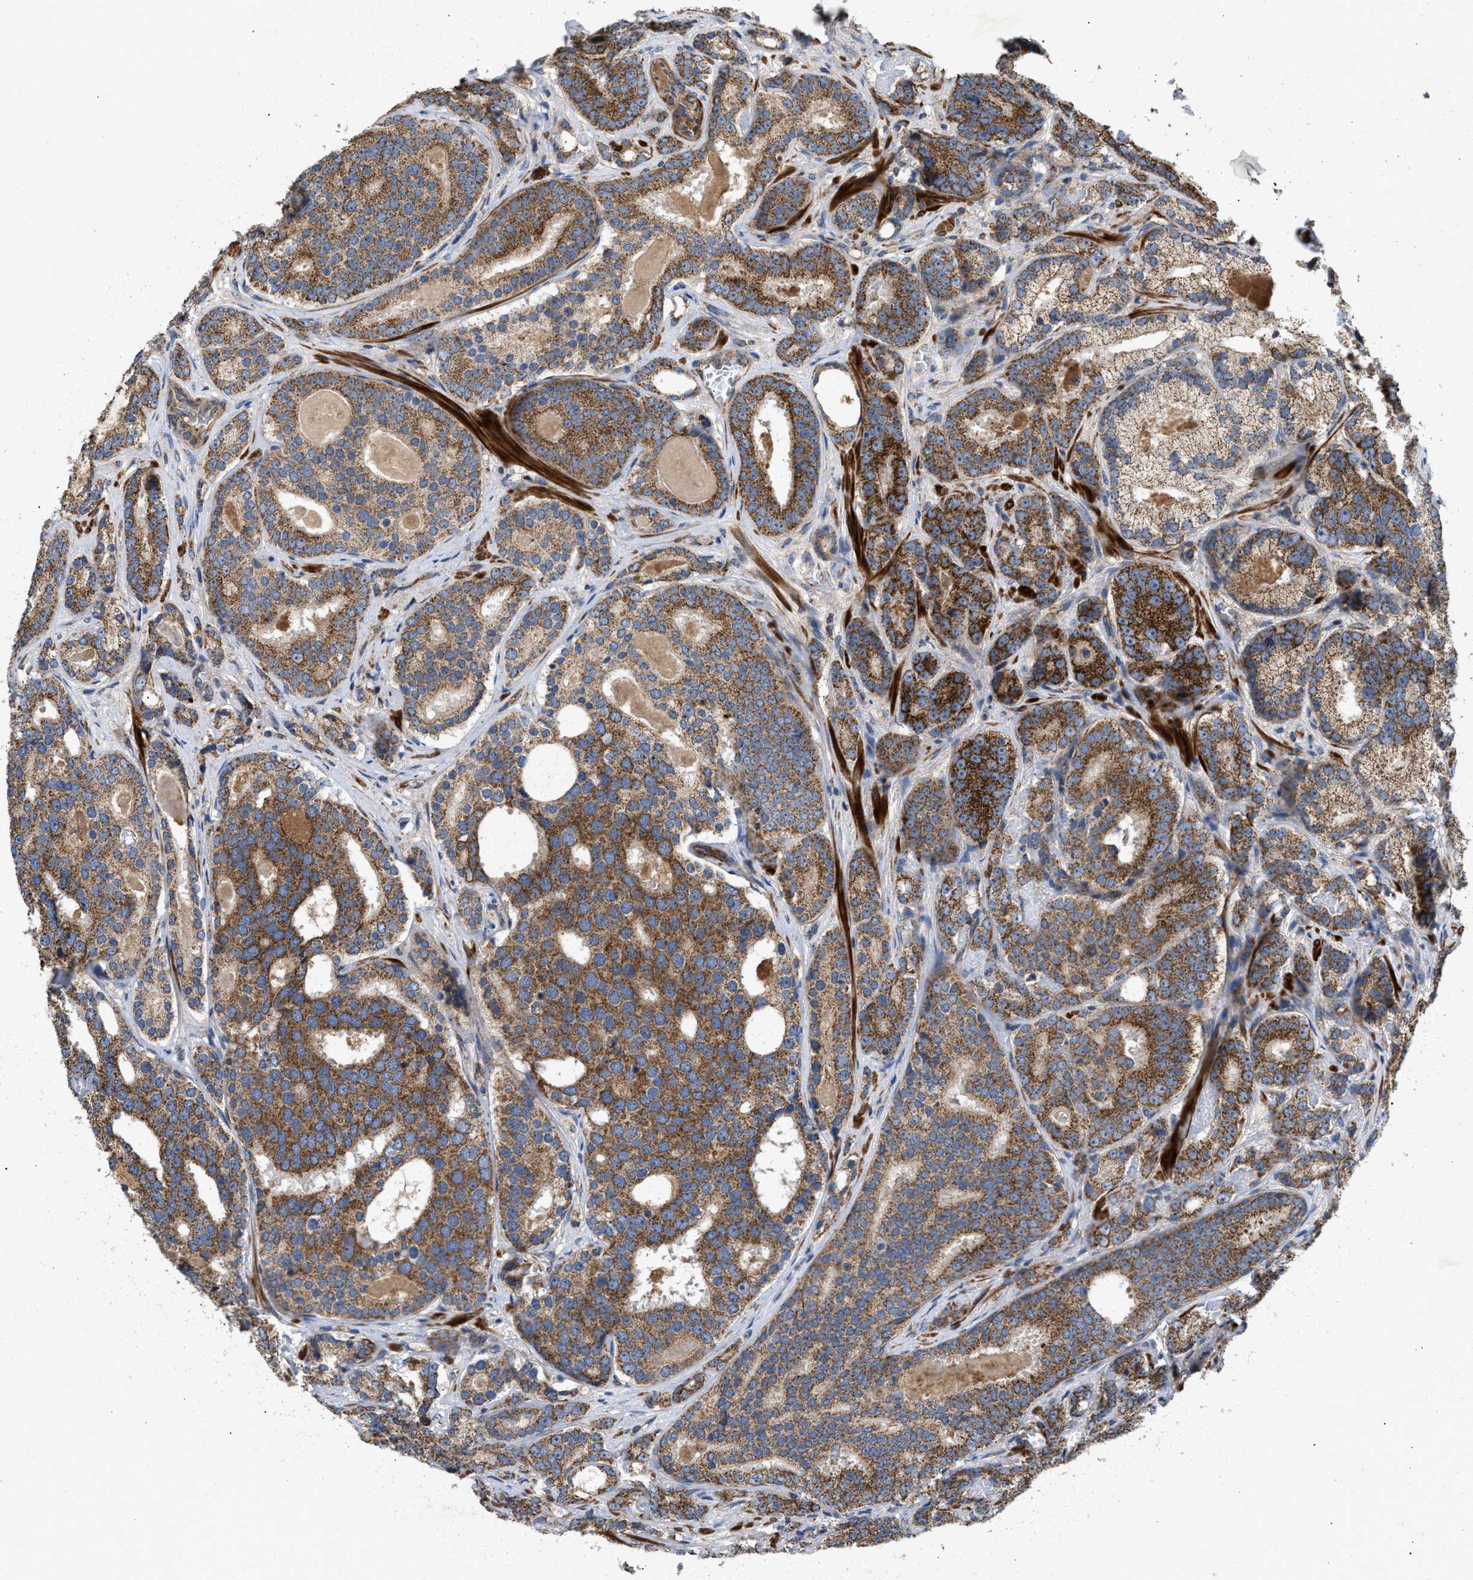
{"staining": {"intensity": "strong", "quantity": ">75%", "location": "cytoplasmic/membranous"}, "tissue": "prostate cancer", "cell_type": "Tumor cells", "image_type": "cancer", "snomed": [{"axis": "morphology", "description": "Adenocarcinoma, High grade"}, {"axis": "topography", "description": "Prostate"}], "caption": "An immunohistochemistry (IHC) histopathology image of tumor tissue is shown. Protein staining in brown labels strong cytoplasmic/membranous positivity in high-grade adenocarcinoma (prostate) within tumor cells.", "gene": "TACO1", "patient": {"sex": "male", "age": 60}}